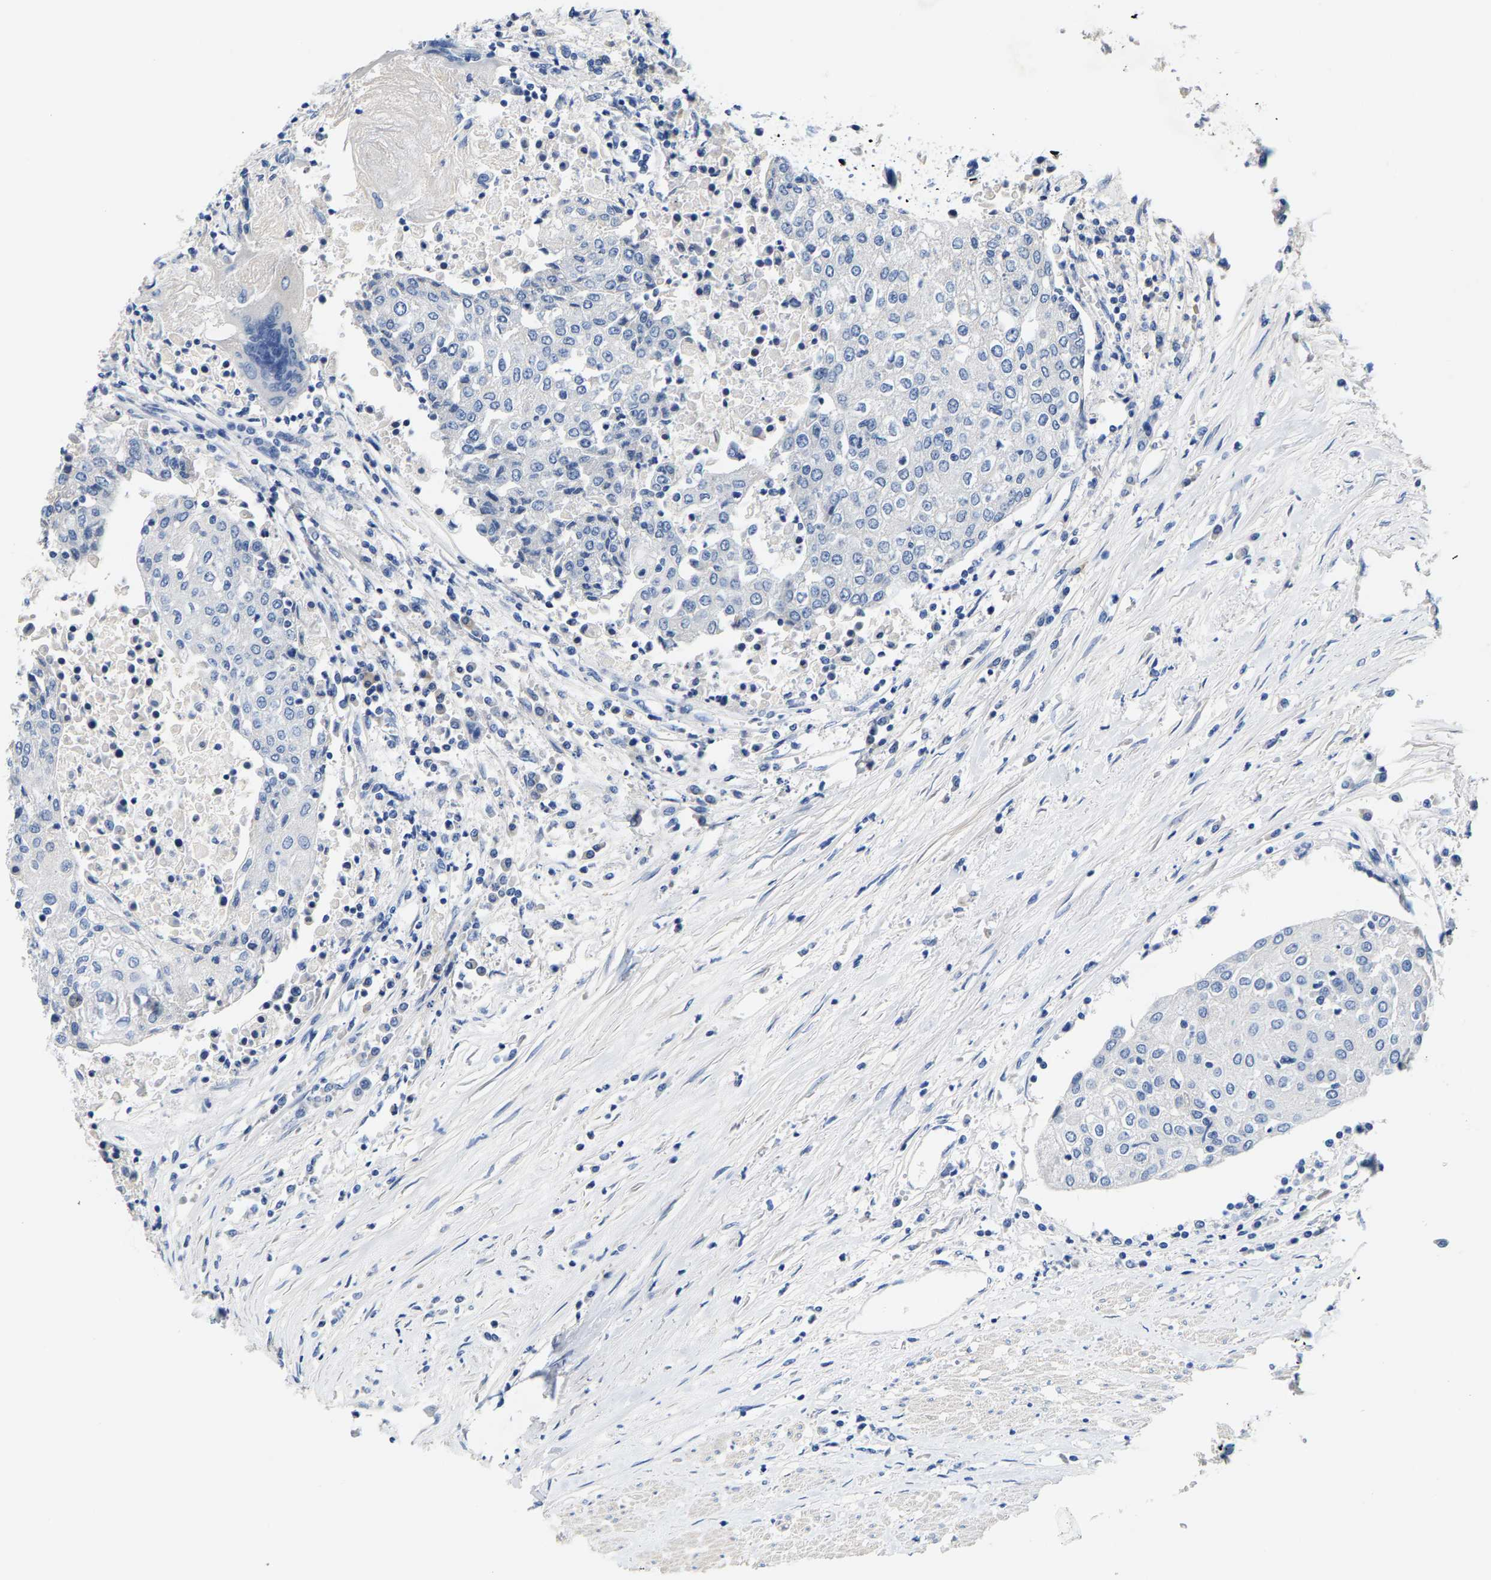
{"staining": {"intensity": "negative", "quantity": "none", "location": "none"}, "tissue": "urothelial cancer", "cell_type": "Tumor cells", "image_type": "cancer", "snomed": [{"axis": "morphology", "description": "Urothelial carcinoma, High grade"}, {"axis": "topography", "description": "Urinary bladder"}], "caption": "Immunohistochemical staining of high-grade urothelial carcinoma exhibits no significant staining in tumor cells.", "gene": "KLHL1", "patient": {"sex": "female", "age": 85}}